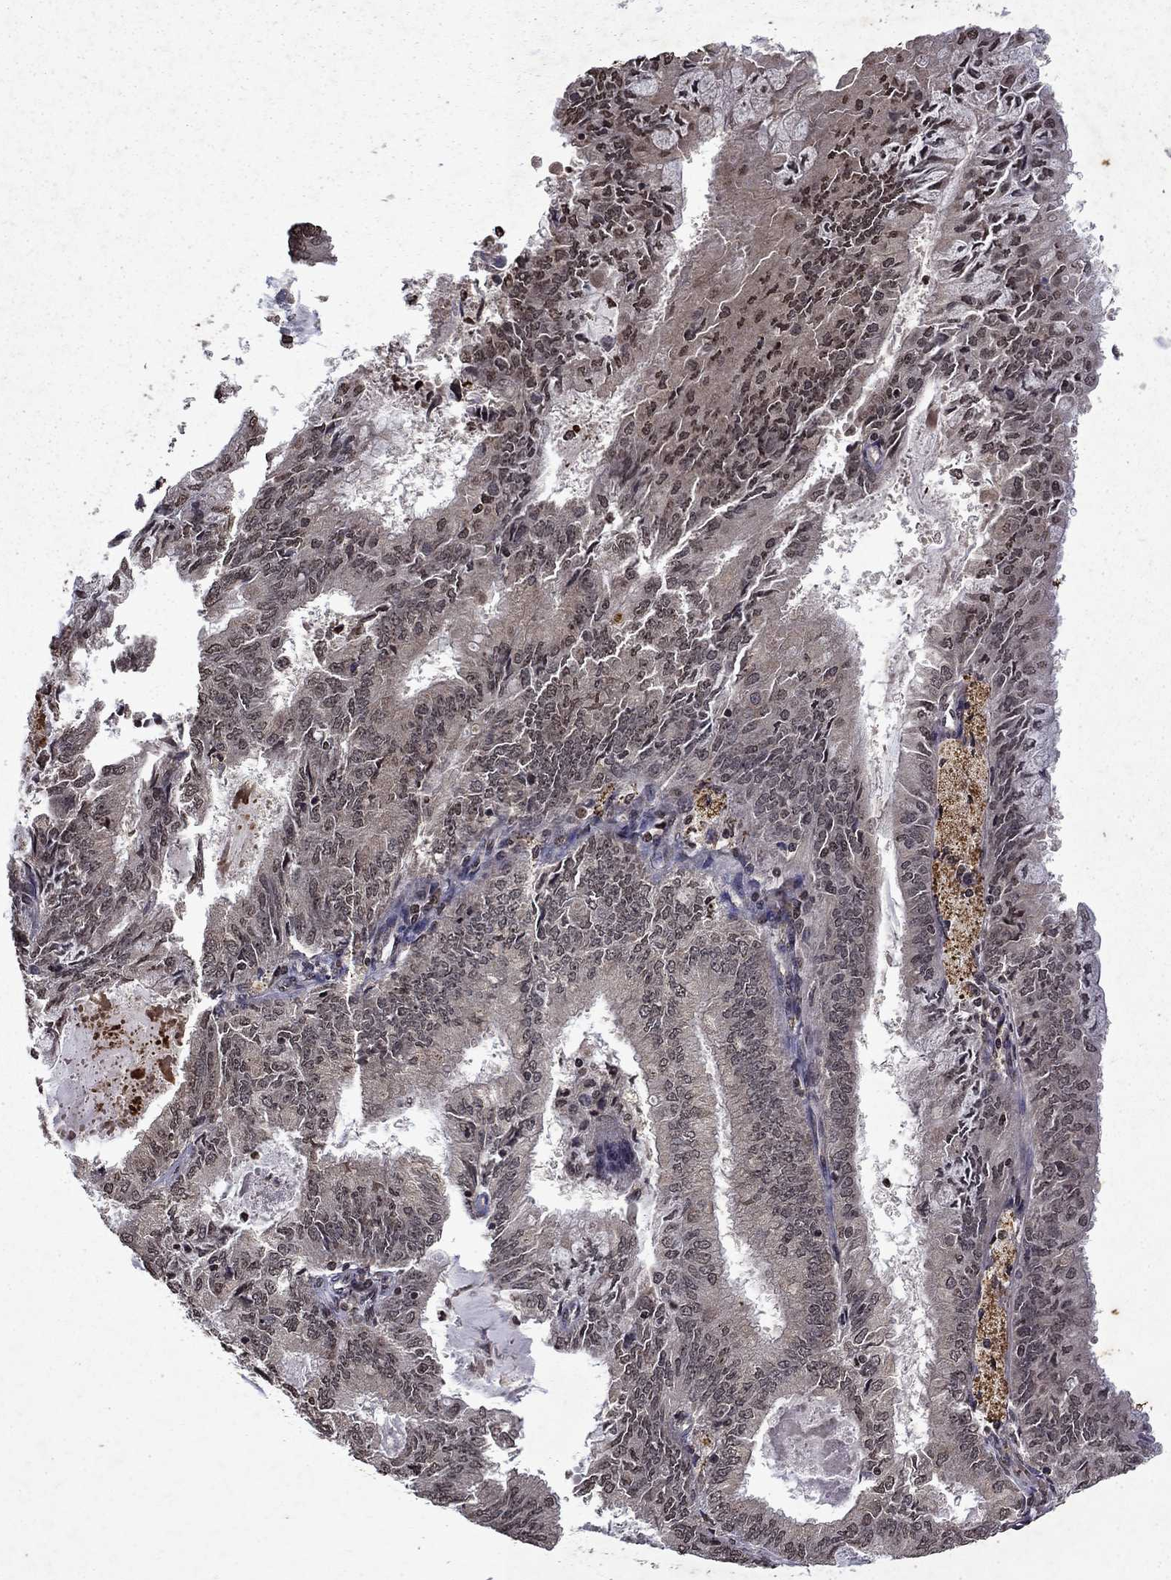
{"staining": {"intensity": "negative", "quantity": "none", "location": "none"}, "tissue": "endometrial cancer", "cell_type": "Tumor cells", "image_type": "cancer", "snomed": [{"axis": "morphology", "description": "Adenocarcinoma, NOS"}, {"axis": "topography", "description": "Endometrium"}], "caption": "Immunohistochemistry (IHC) histopathology image of human endometrial adenocarcinoma stained for a protein (brown), which reveals no staining in tumor cells.", "gene": "PIN4", "patient": {"sex": "female", "age": 57}}